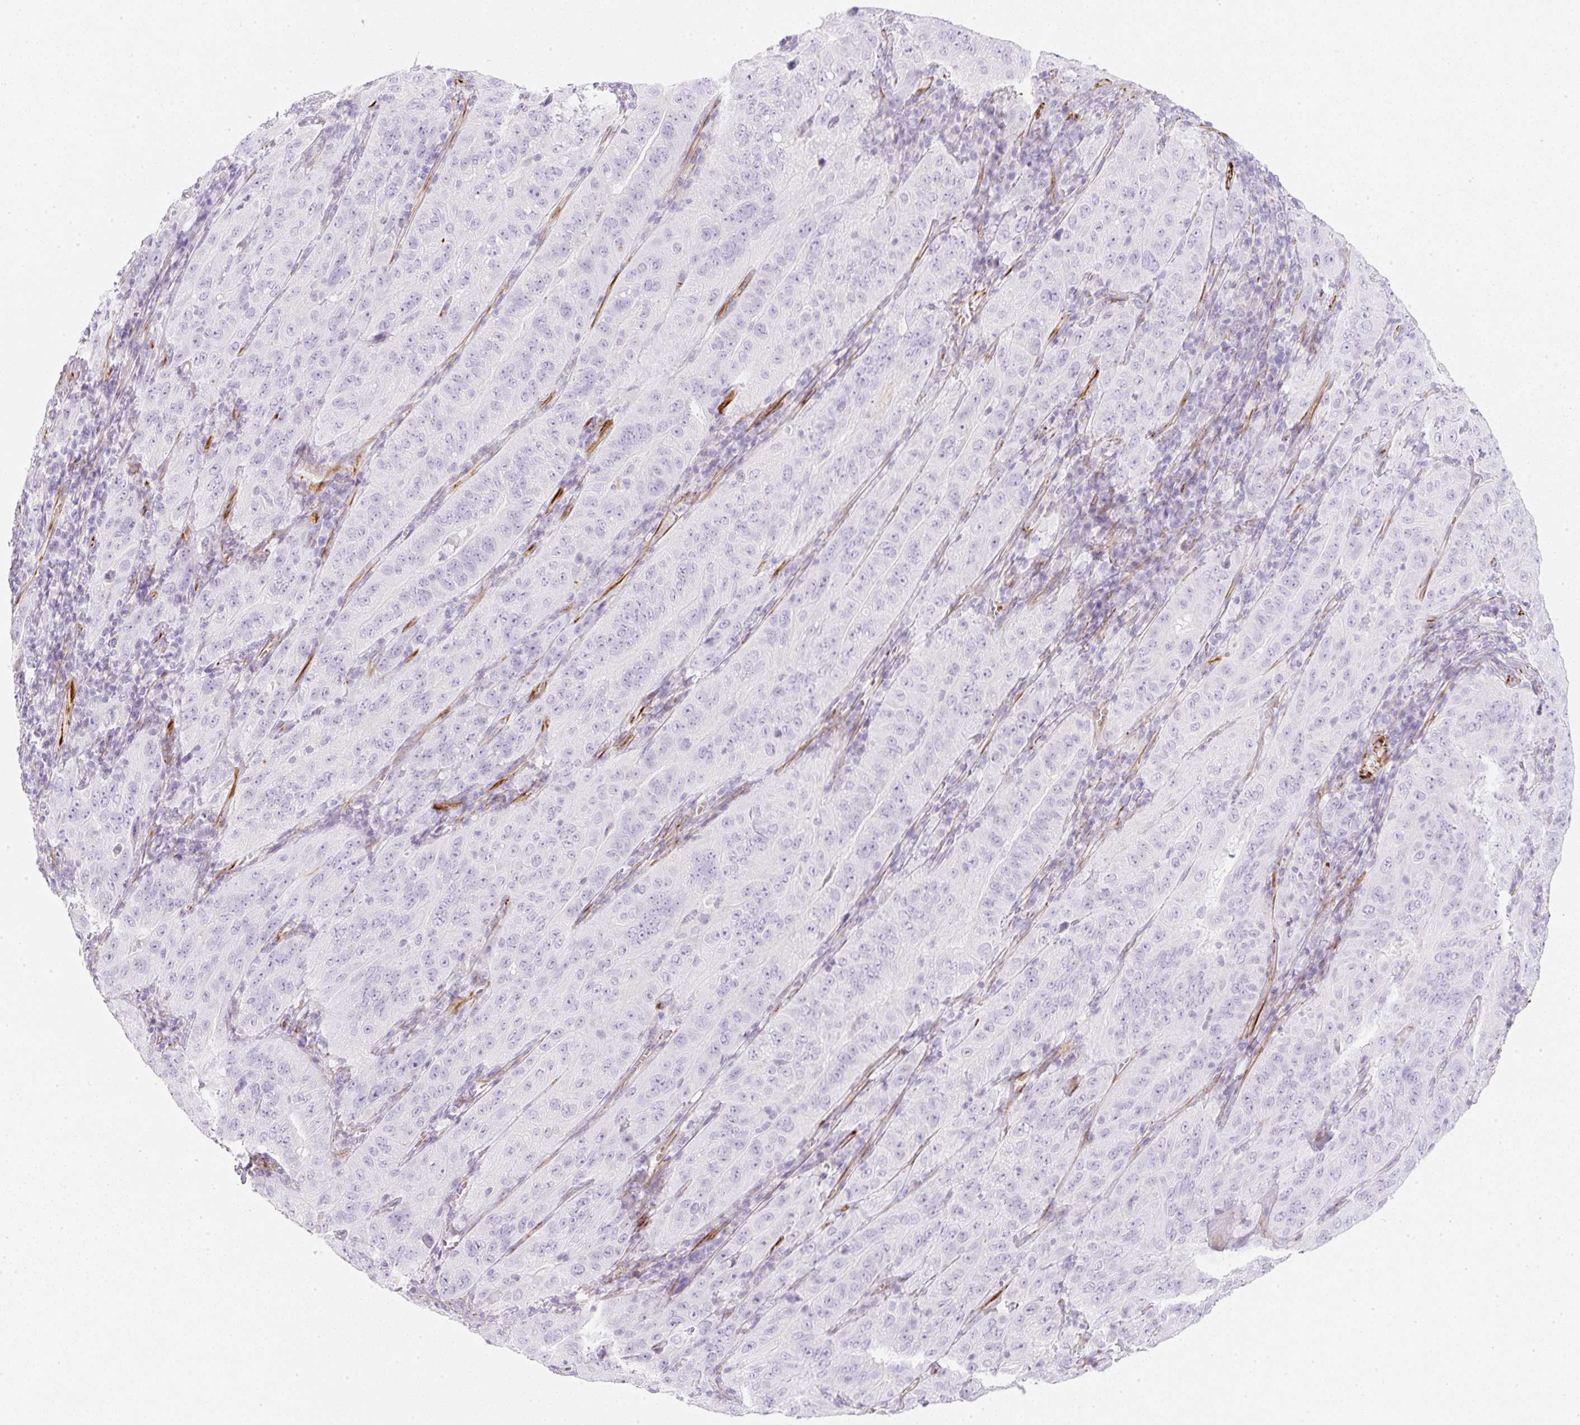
{"staining": {"intensity": "negative", "quantity": "none", "location": "none"}, "tissue": "pancreatic cancer", "cell_type": "Tumor cells", "image_type": "cancer", "snomed": [{"axis": "morphology", "description": "Adenocarcinoma, NOS"}, {"axis": "topography", "description": "Pancreas"}], "caption": "Pancreatic cancer (adenocarcinoma) stained for a protein using IHC exhibits no positivity tumor cells.", "gene": "ZNF689", "patient": {"sex": "male", "age": 63}}